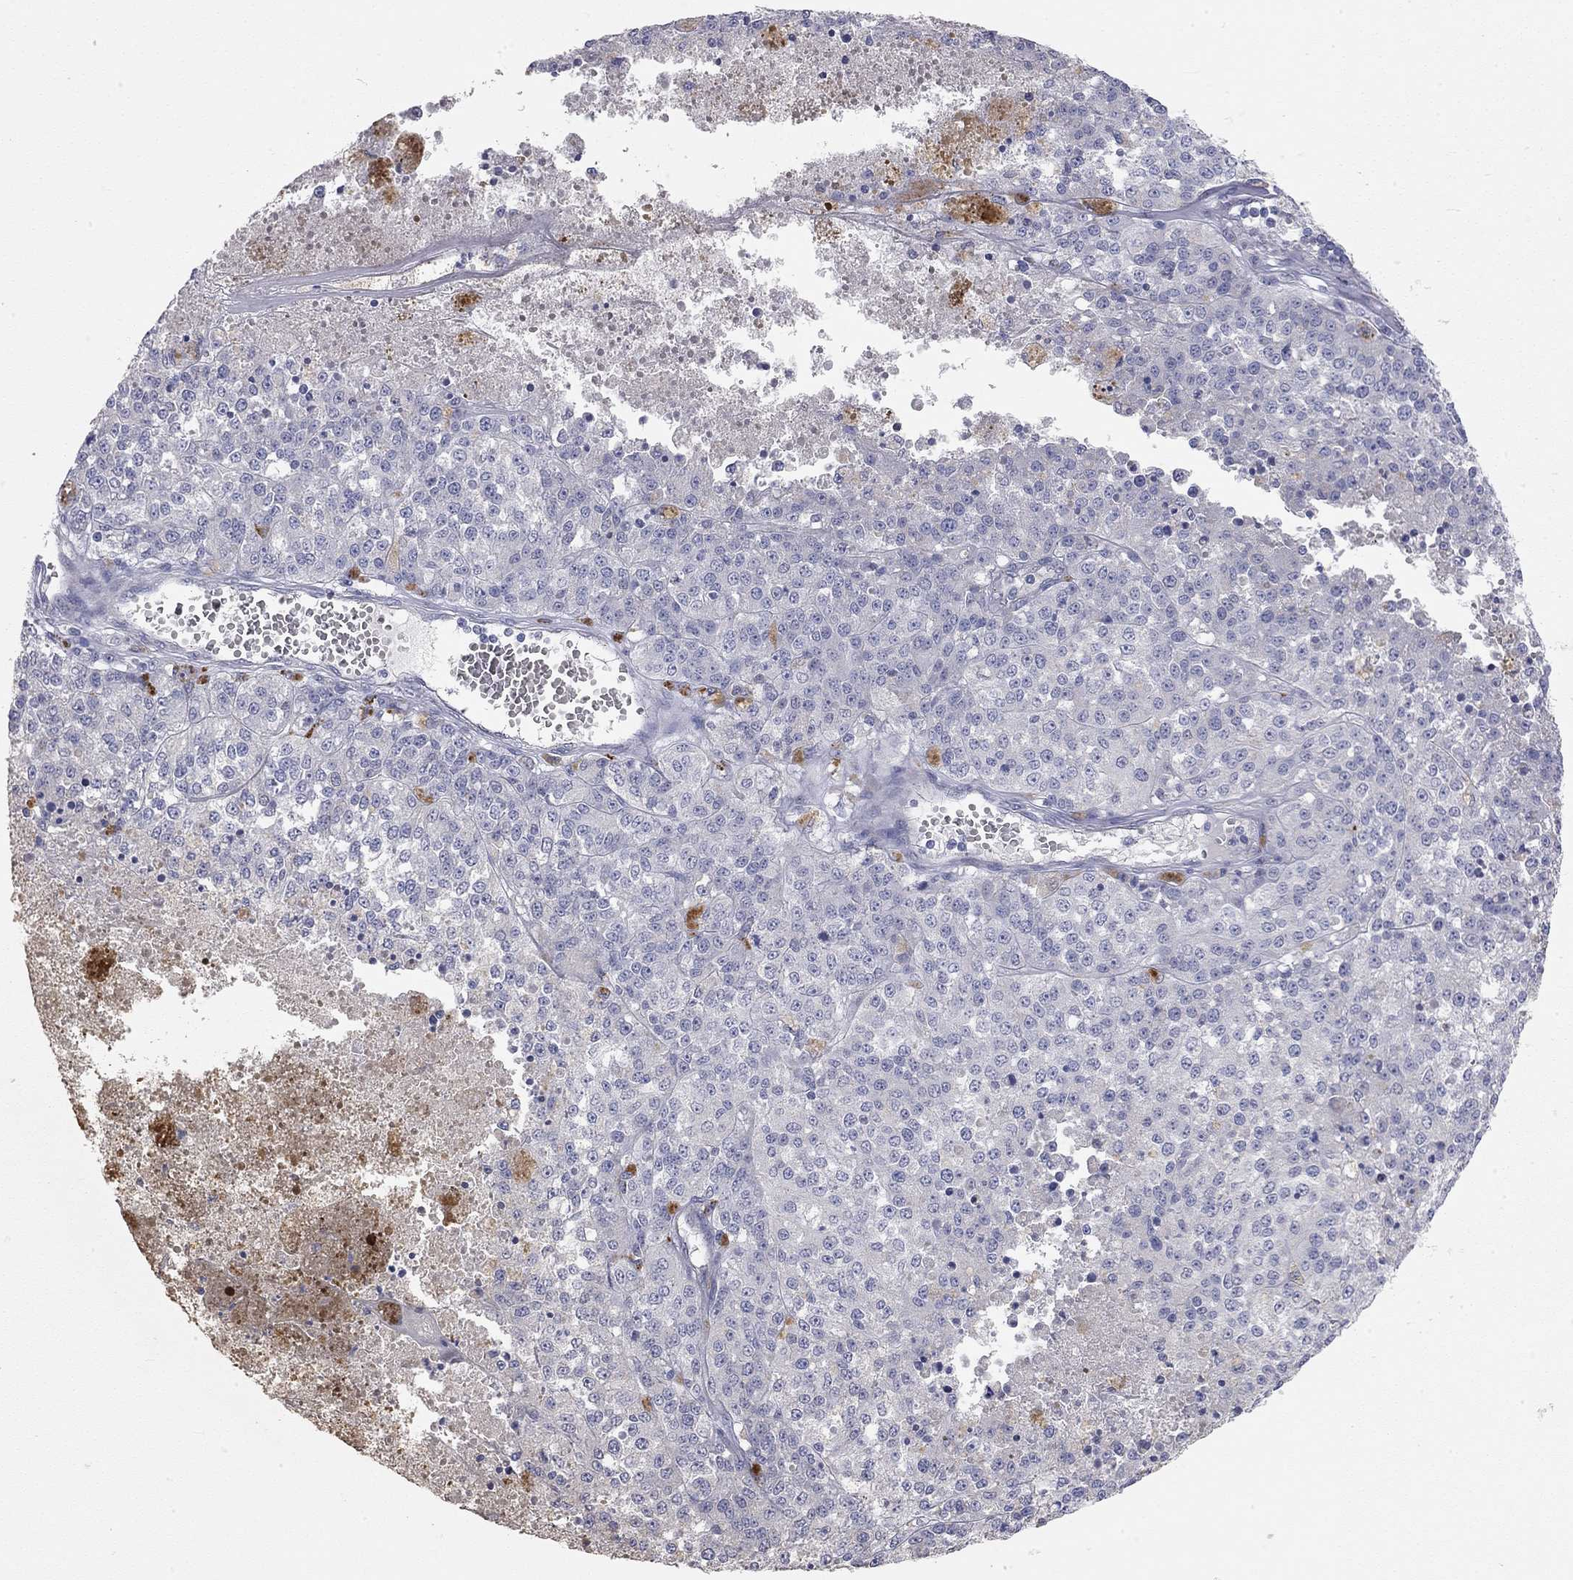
{"staining": {"intensity": "negative", "quantity": "none", "location": "none"}, "tissue": "melanoma", "cell_type": "Tumor cells", "image_type": "cancer", "snomed": [{"axis": "morphology", "description": "Malignant melanoma, Metastatic site"}, {"axis": "topography", "description": "Lymph node"}], "caption": "IHC micrograph of melanoma stained for a protein (brown), which reveals no positivity in tumor cells. (DAB immunohistochemistry (IHC) visualized using brightfield microscopy, high magnification).", "gene": "PAPSS2", "patient": {"sex": "female", "age": 64}}